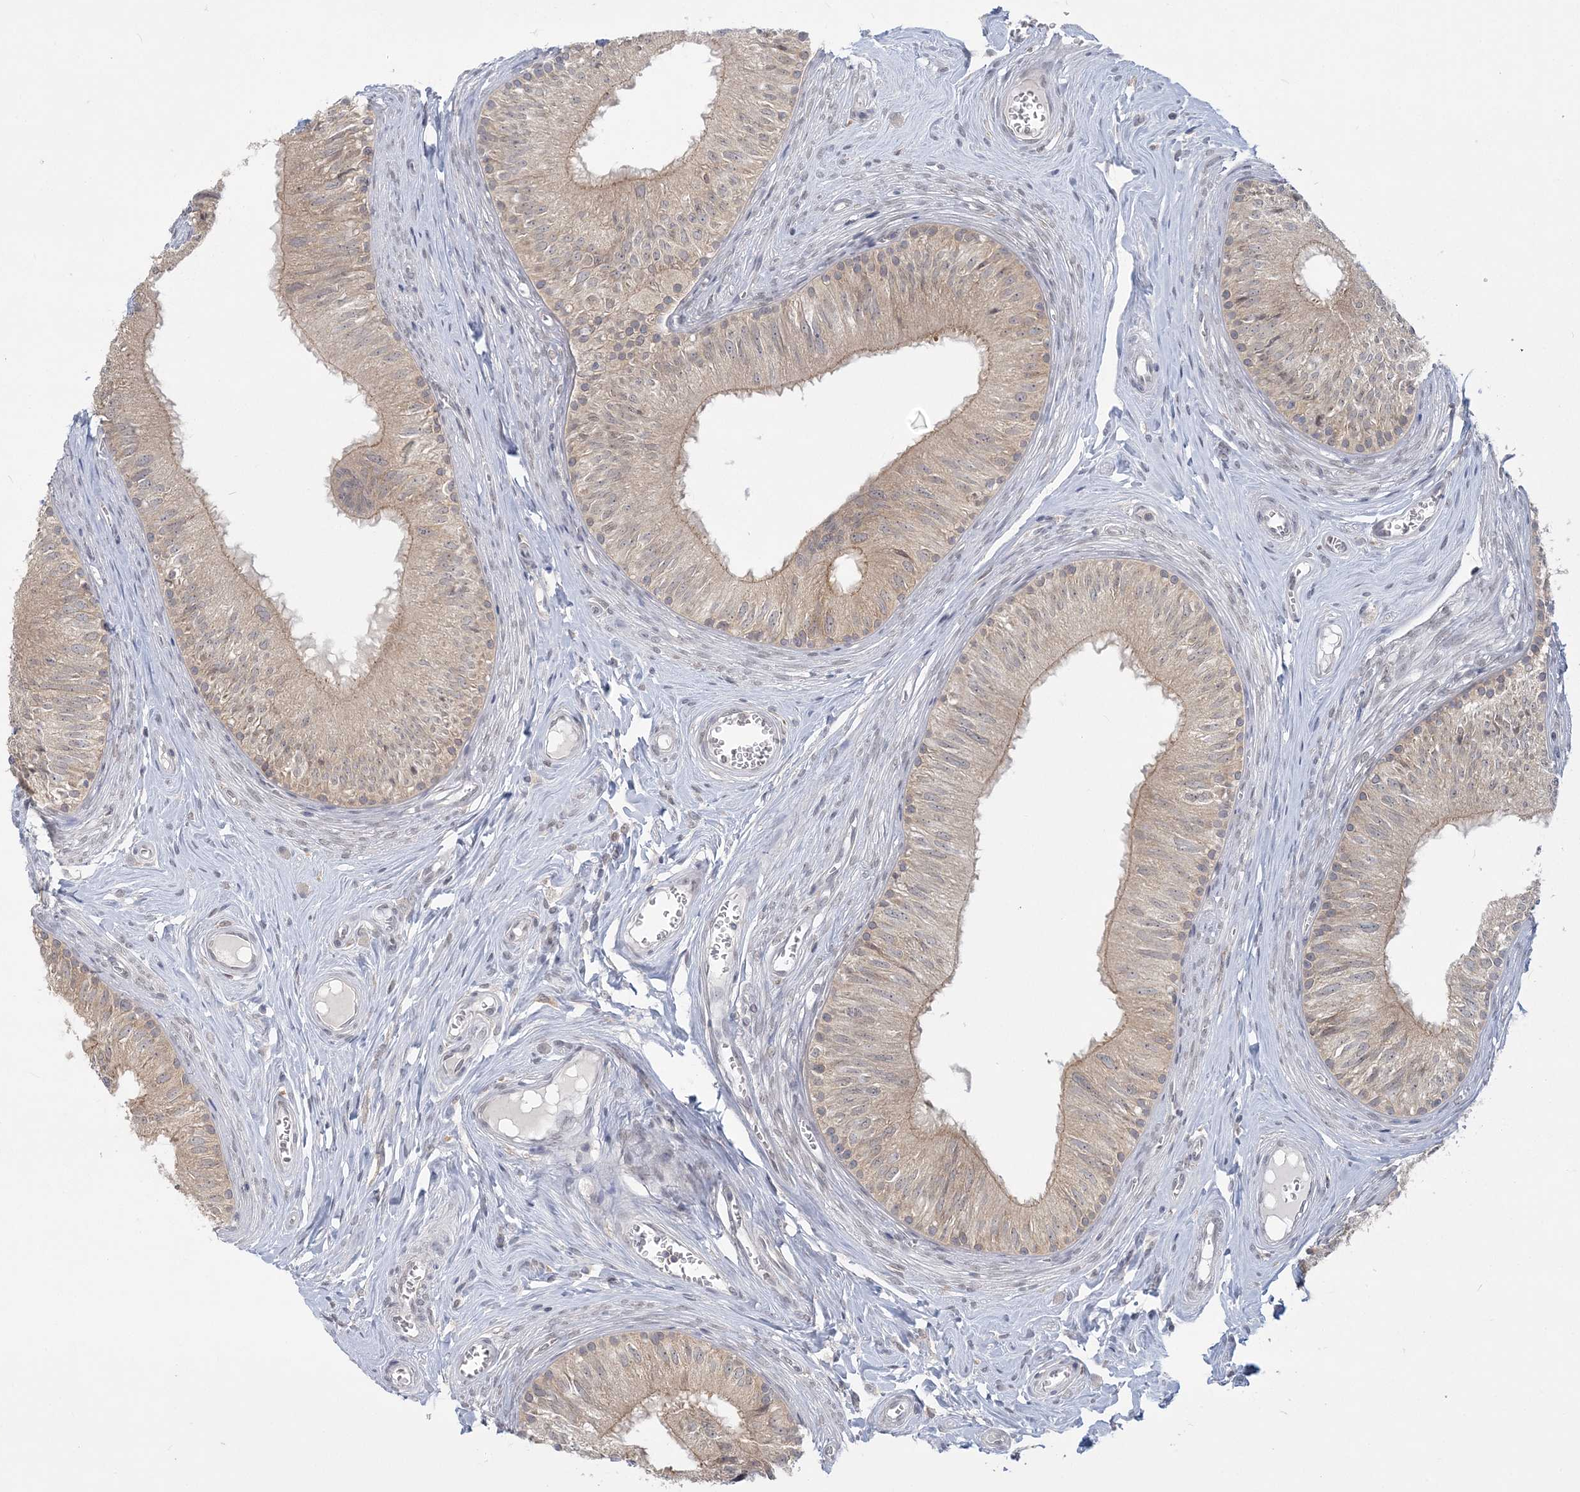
{"staining": {"intensity": "weak", "quantity": ">75%", "location": "cytoplasmic/membranous"}, "tissue": "epididymis", "cell_type": "Glandular cells", "image_type": "normal", "snomed": [{"axis": "morphology", "description": "Normal tissue, NOS"}, {"axis": "topography", "description": "Epididymis"}], "caption": "DAB (3,3'-diaminobenzidine) immunohistochemical staining of unremarkable human epididymis reveals weak cytoplasmic/membranous protein expression in about >75% of glandular cells. (DAB (3,3'-diaminobenzidine) IHC with brightfield microscopy, high magnification).", "gene": "ANKS1A", "patient": {"sex": "male", "age": 46}}